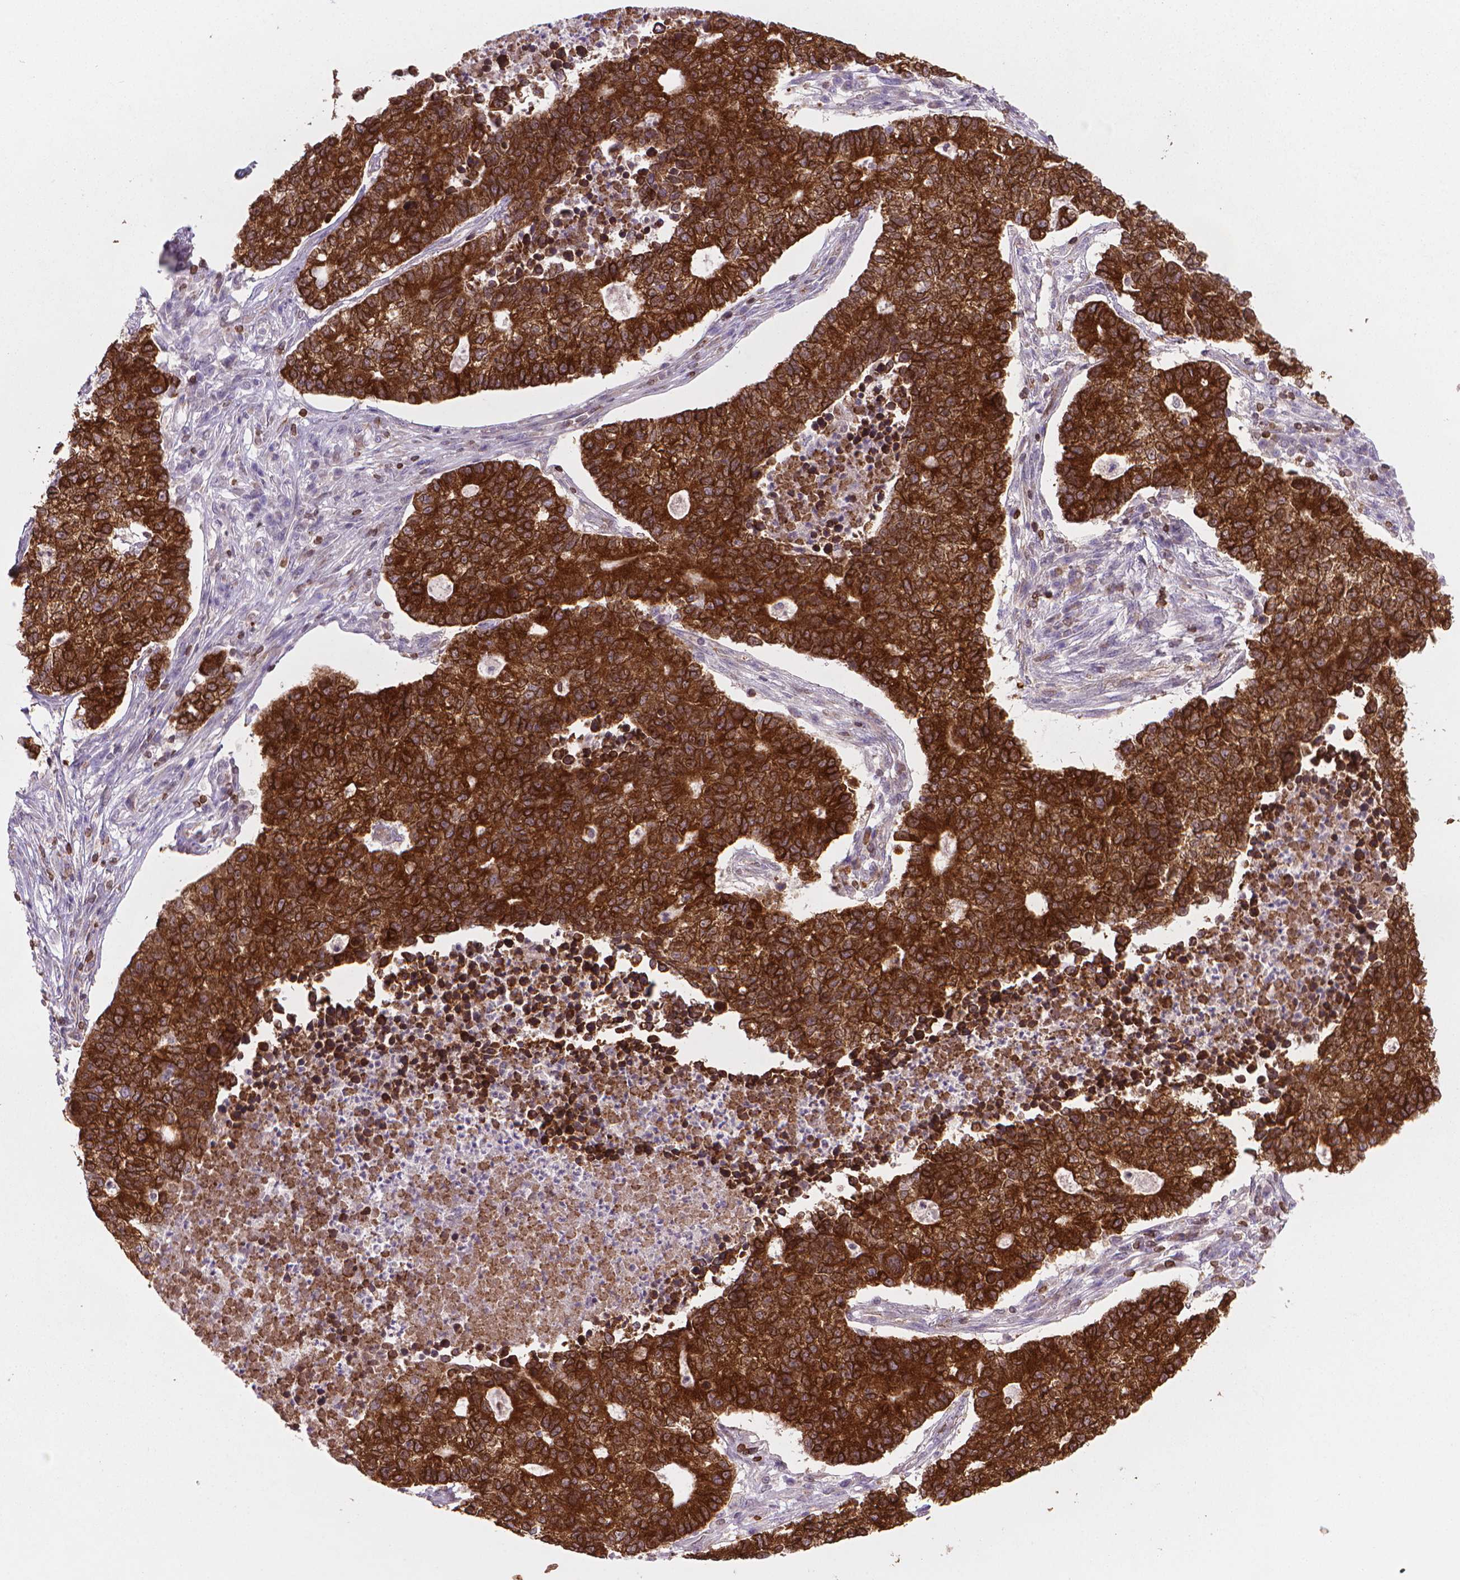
{"staining": {"intensity": "strong", "quantity": ">75%", "location": "cytoplasmic/membranous"}, "tissue": "lung cancer", "cell_type": "Tumor cells", "image_type": "cancer", "snomed": [{"axis": "morphology", "description": "Adenocarcinoma, NOS"}, {"axis": "topography", "description": "Lung"}], "caption": "This micrograph reveals IHC staining of human adenocarcinoma (lung), with high strong cytoplasmic/membranous positivity in approximately >75% of tumor cells.", "gene": "BCL2", "patient": {"sex": "male", "age": 57}}